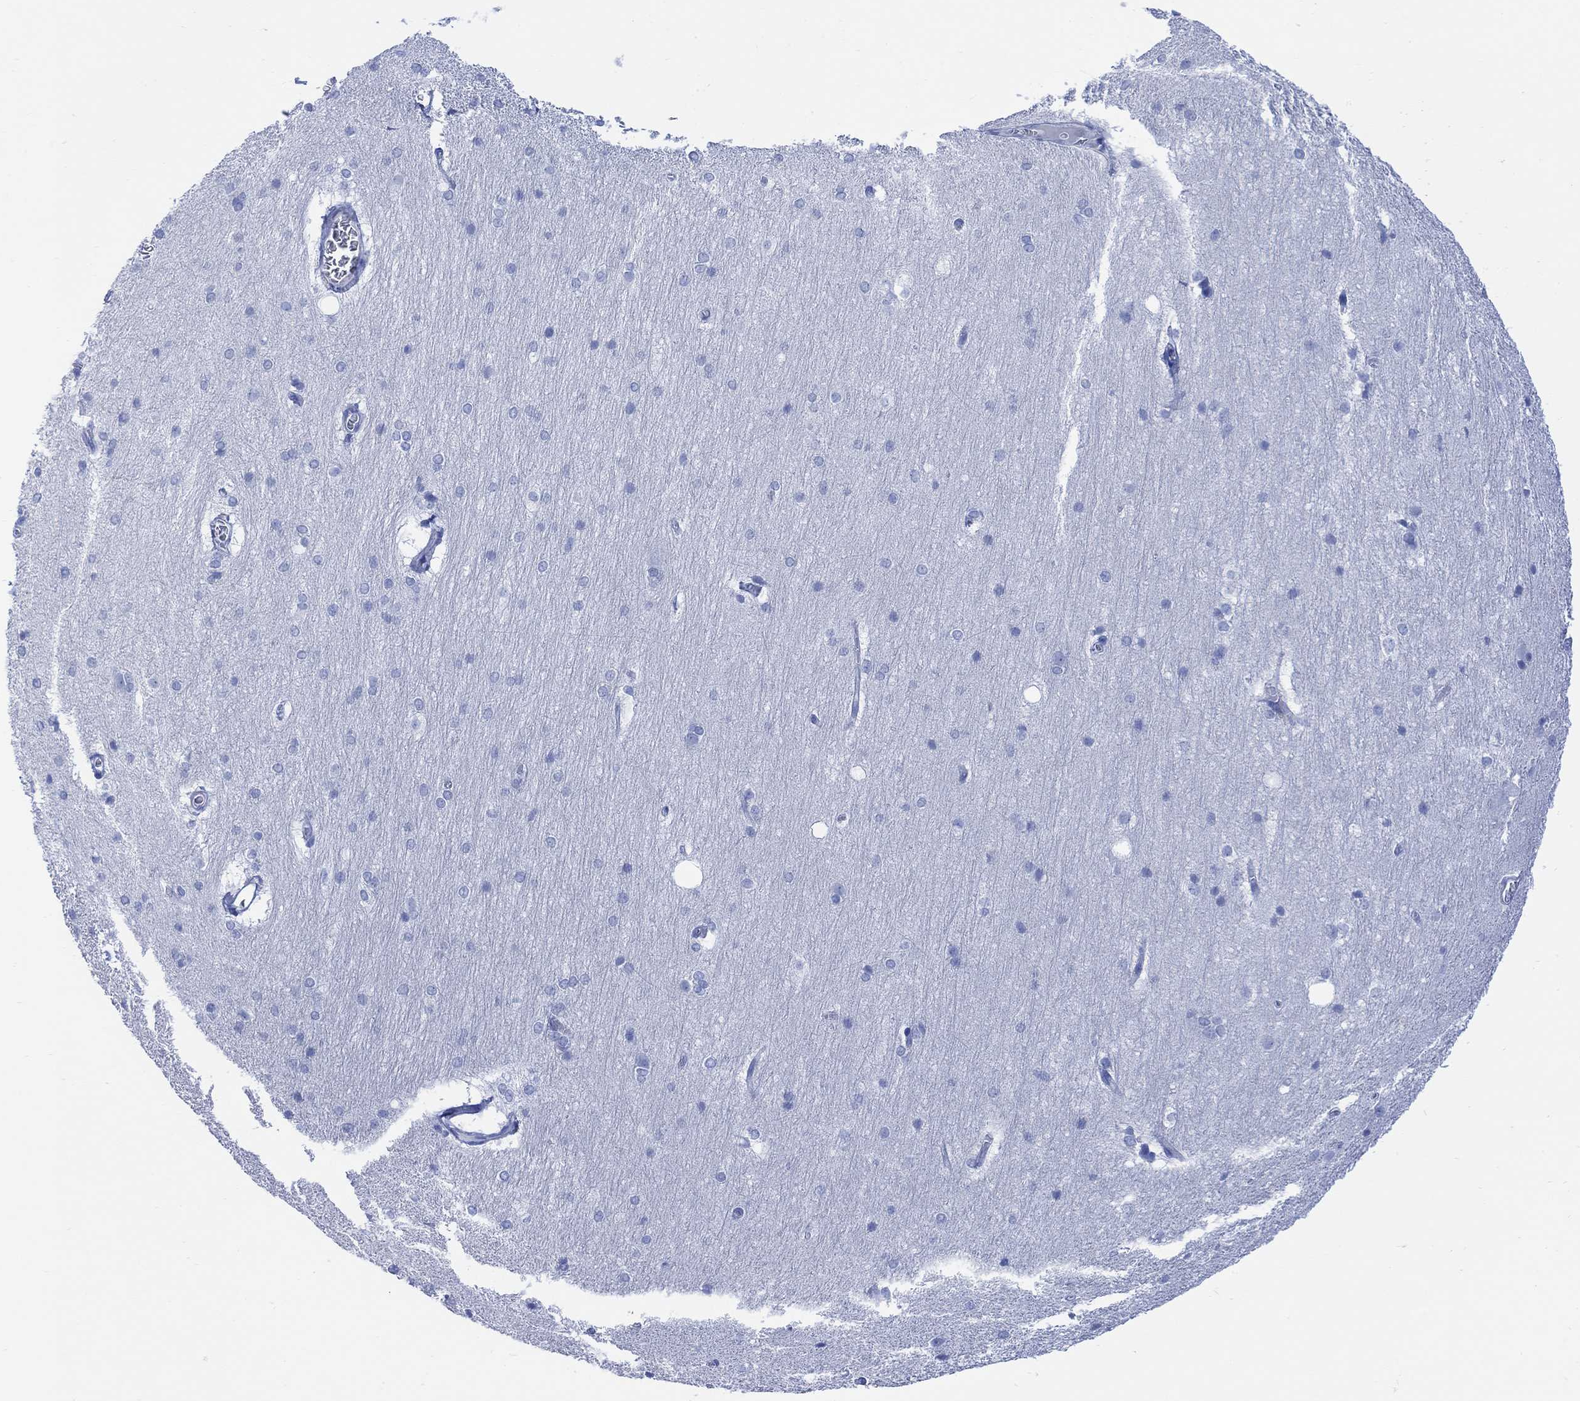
{"staining": {"intensity": "negative", "quantity": "none", "location": "none"}, "tissue": "hippocampus", "cell_type": "Glial cells", "image_type": "normal", "snomed": [{"axis": "morphology", "description": "Normal tissue, NOS"}, {"axis": "topography", "description": "Cerebral cortex"}, {"axis": "topography", "description": "Hippocampus"}], "caption": "IHC photomicrograph of unremarkable human hippocampus stained for a protein (brown), which reveals no positivity in glial cells.", "gene": "GNG13", "patient": {"sex": "female", "age": 19}}